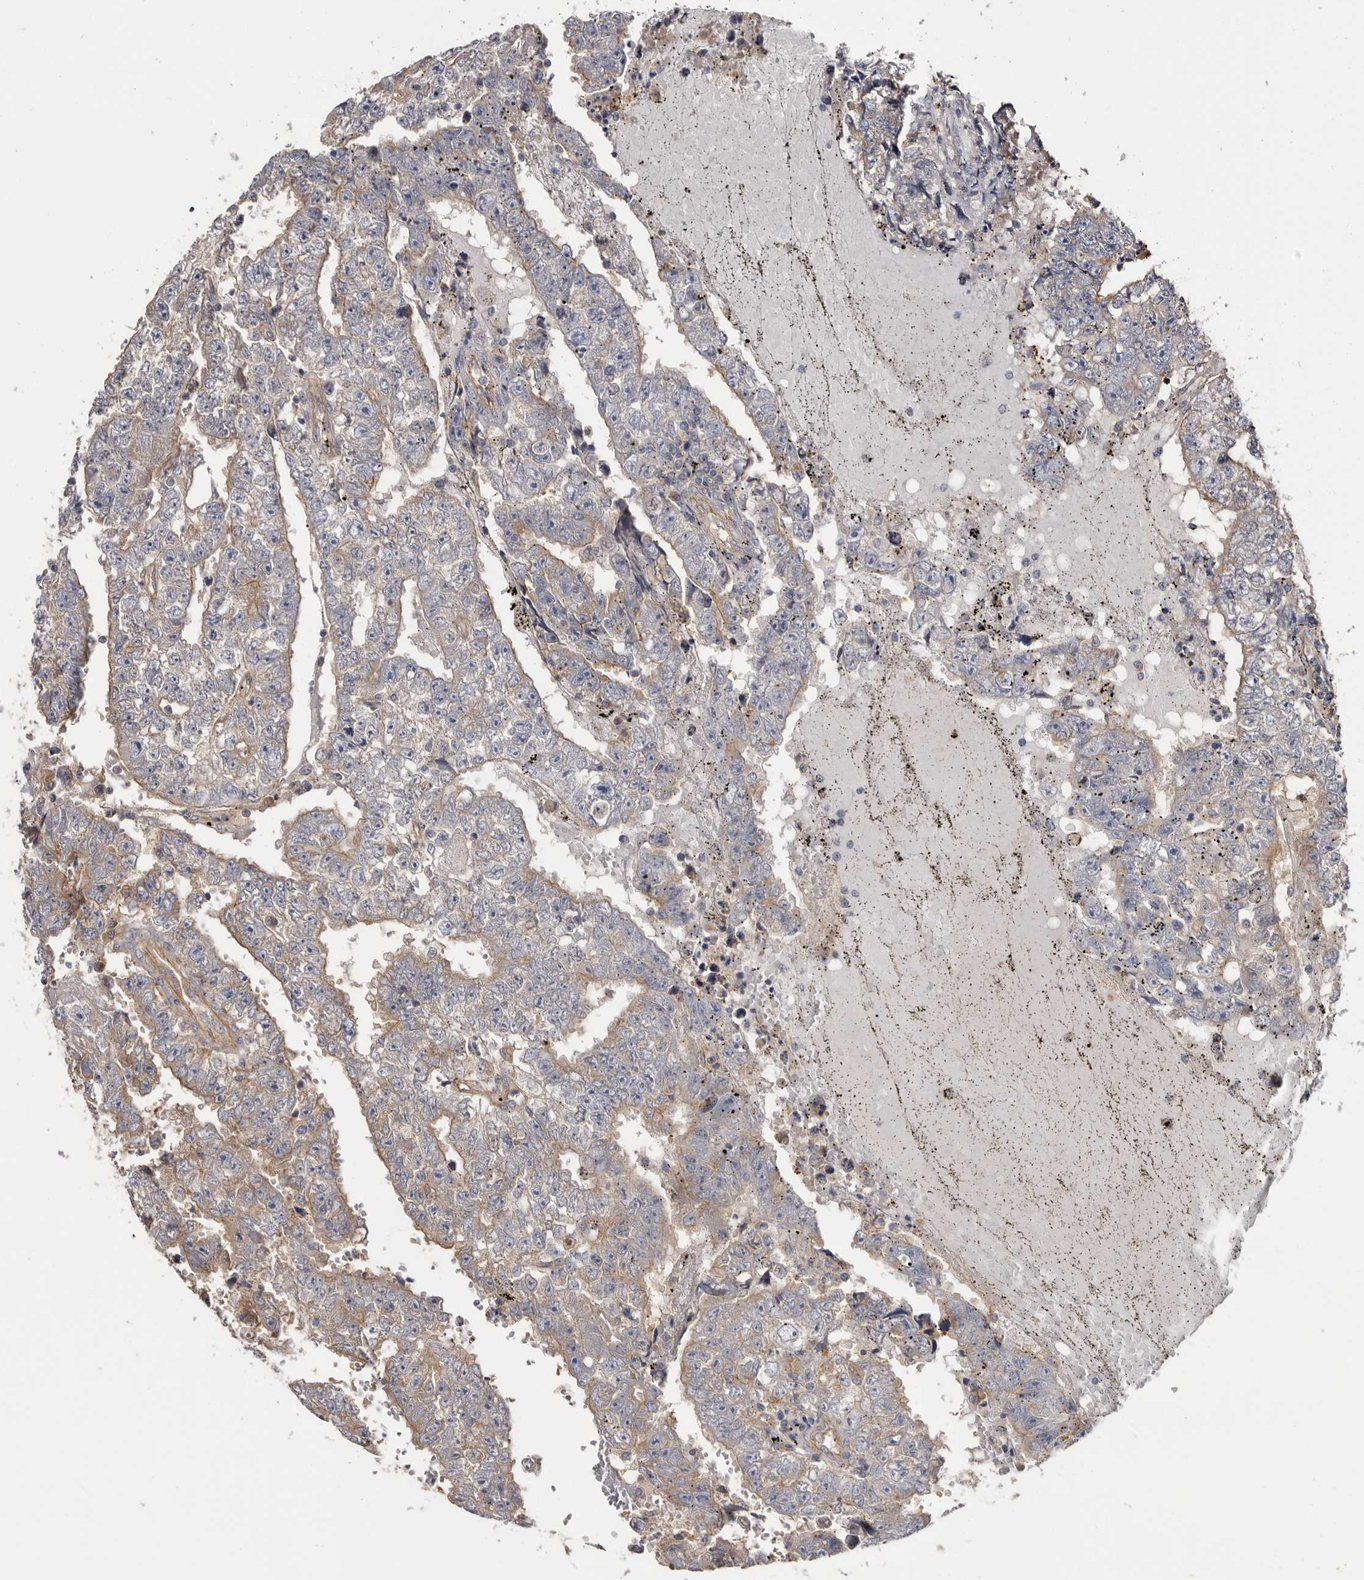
{"staining": {"intensity": "moderate", "quantity": "25%-75%", "location": "cytoplasmic/membranous"}, "tissue": "testis cancer", "cell_type": "Tumor cells", "image_type": "cancer", "snomed": [{"axis": "morphology", "description": "Carcinoma, Embryonal, NOS"}, {"axis": "topography", "description": "Testis"}], "caption": "Moderate cytoplasmic/membranous staining for a protein is appreciated in about 25%-75% of tumor cells of testis cancer using immunohistochemistry.", "gene": "INKA2", "patient": {"sex": "male", "age": 25}}